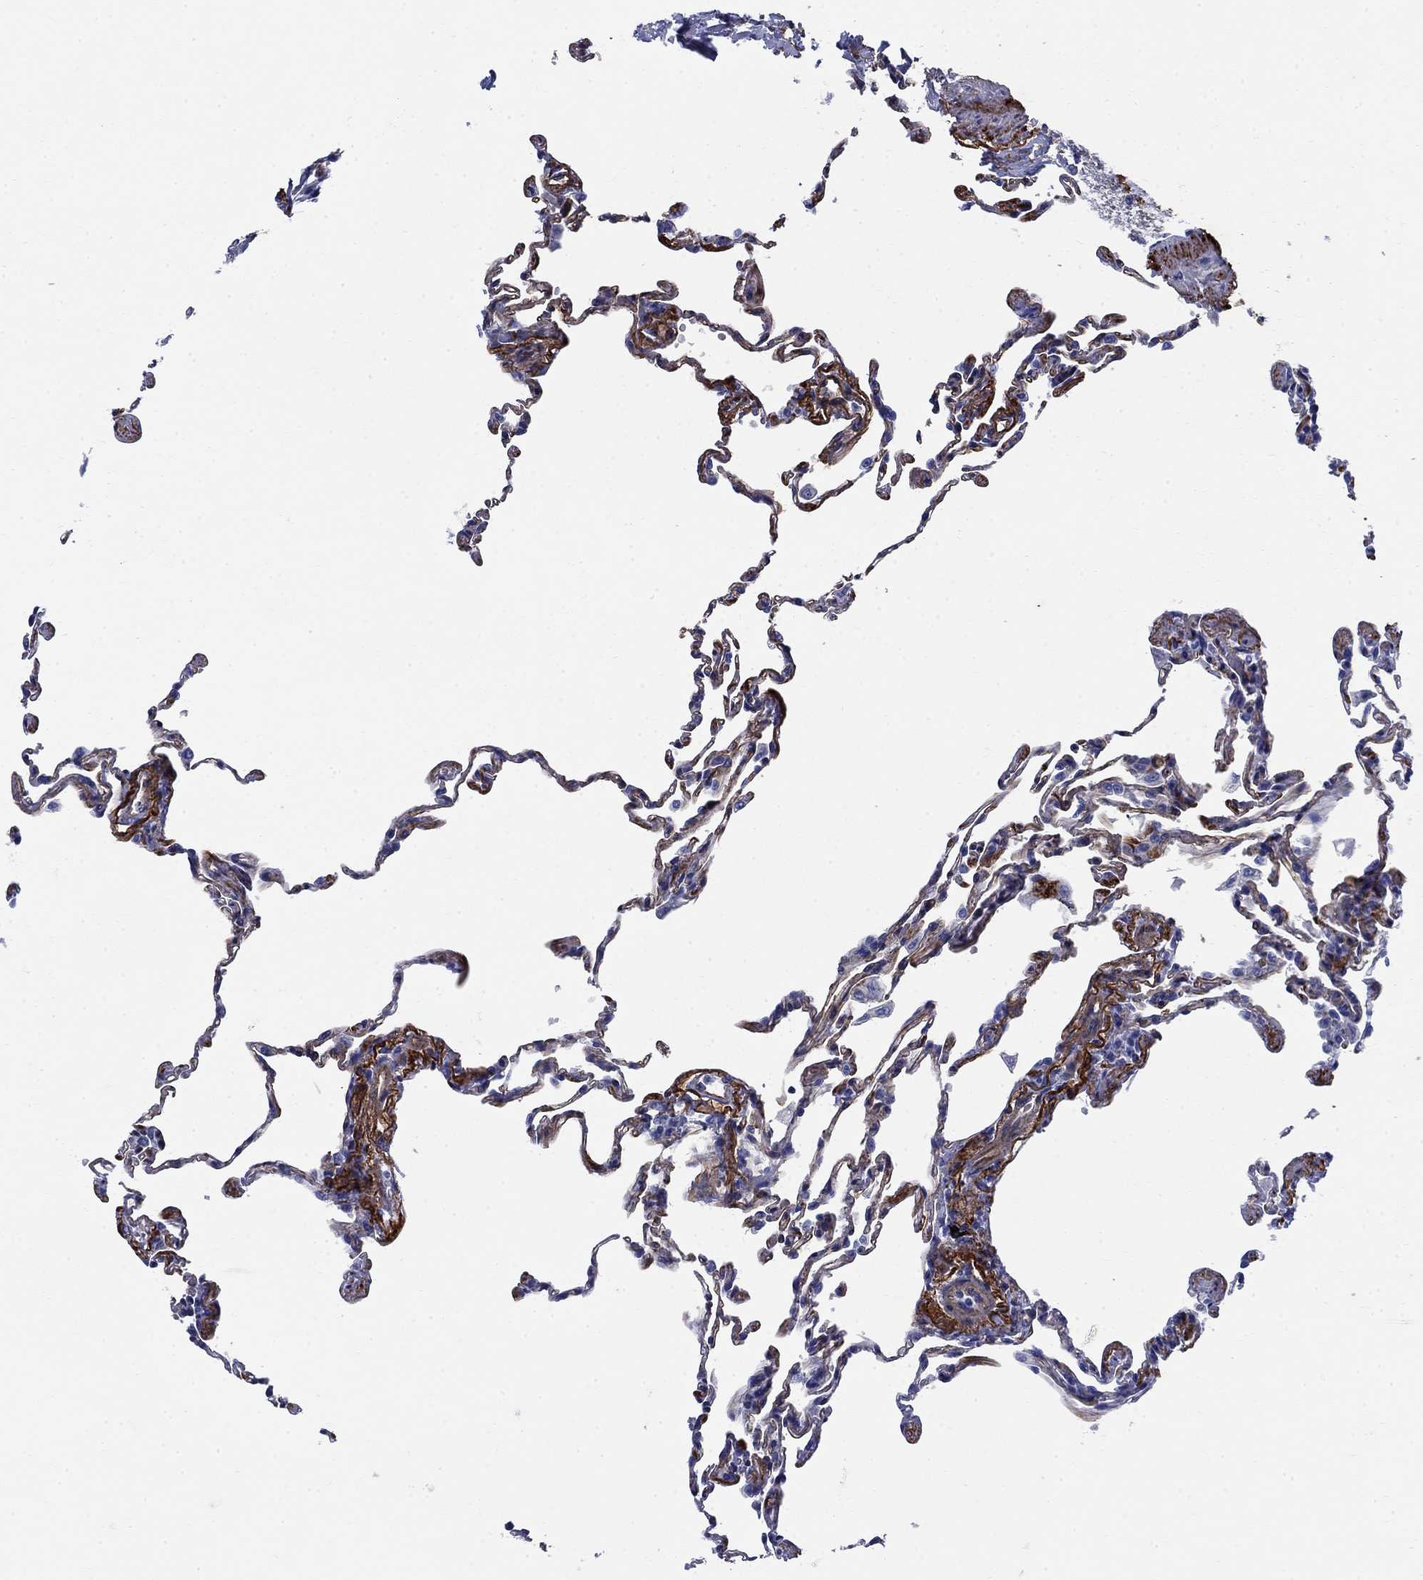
{"staining": {"intensity": "negative", "quantity": "none", "location": "none"}, "tissue": "lung", "cell_type": "Alveolar cells", "image_type": "normal", "snomed": [{"axis": "morphology", "description": "Normal tissue, NOS"}, {"axis": "topography", "description": "Lung"}], "caption": "A micrograph of lung stained for a protein exhibits no brown staining in alveolar cells. Nuclei are stained in blue.", "gene": "VTN", "patient": {"sex": "female", "age": 57}}